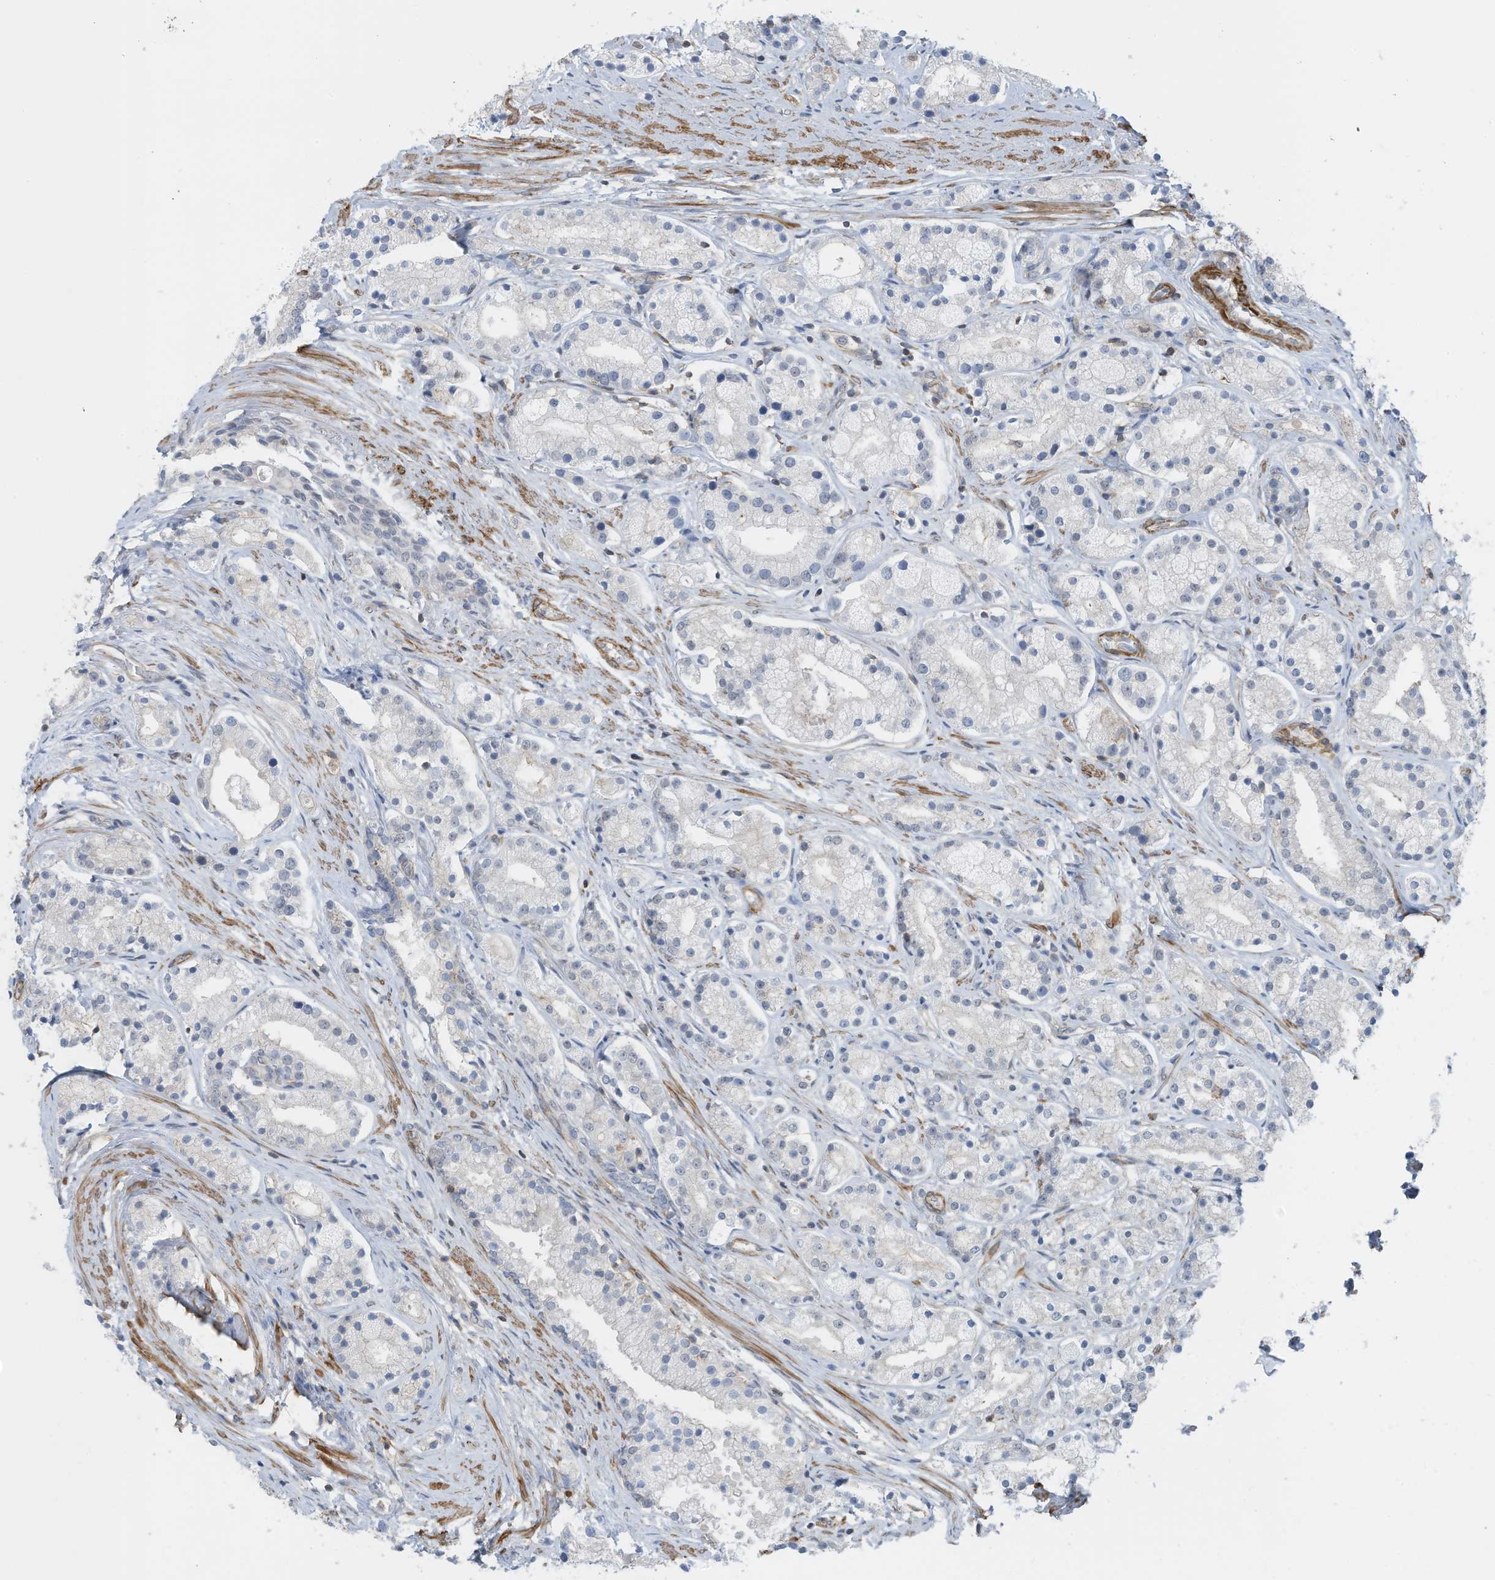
{"staining": {"intensity": "negative", "quantity": "none", "location": "none"}, "tissue": "prostate cancer", "cell_type": "Tumor cells", "image_type": "cancer", "snomed": [{"axis": "morphology", "description": "Adenocarcinoma, High grade"}, {"axis": "topography", "description": "Prostate"}], "caption": "IHC micrograph of human prostate cancer (adenocarcinoma (high-grade)) stained for a protein (brown), which demonstrates no positivity in tumor cells.", "gene": "ZNF846", "patient": {"sex": "male", "age": 69}}